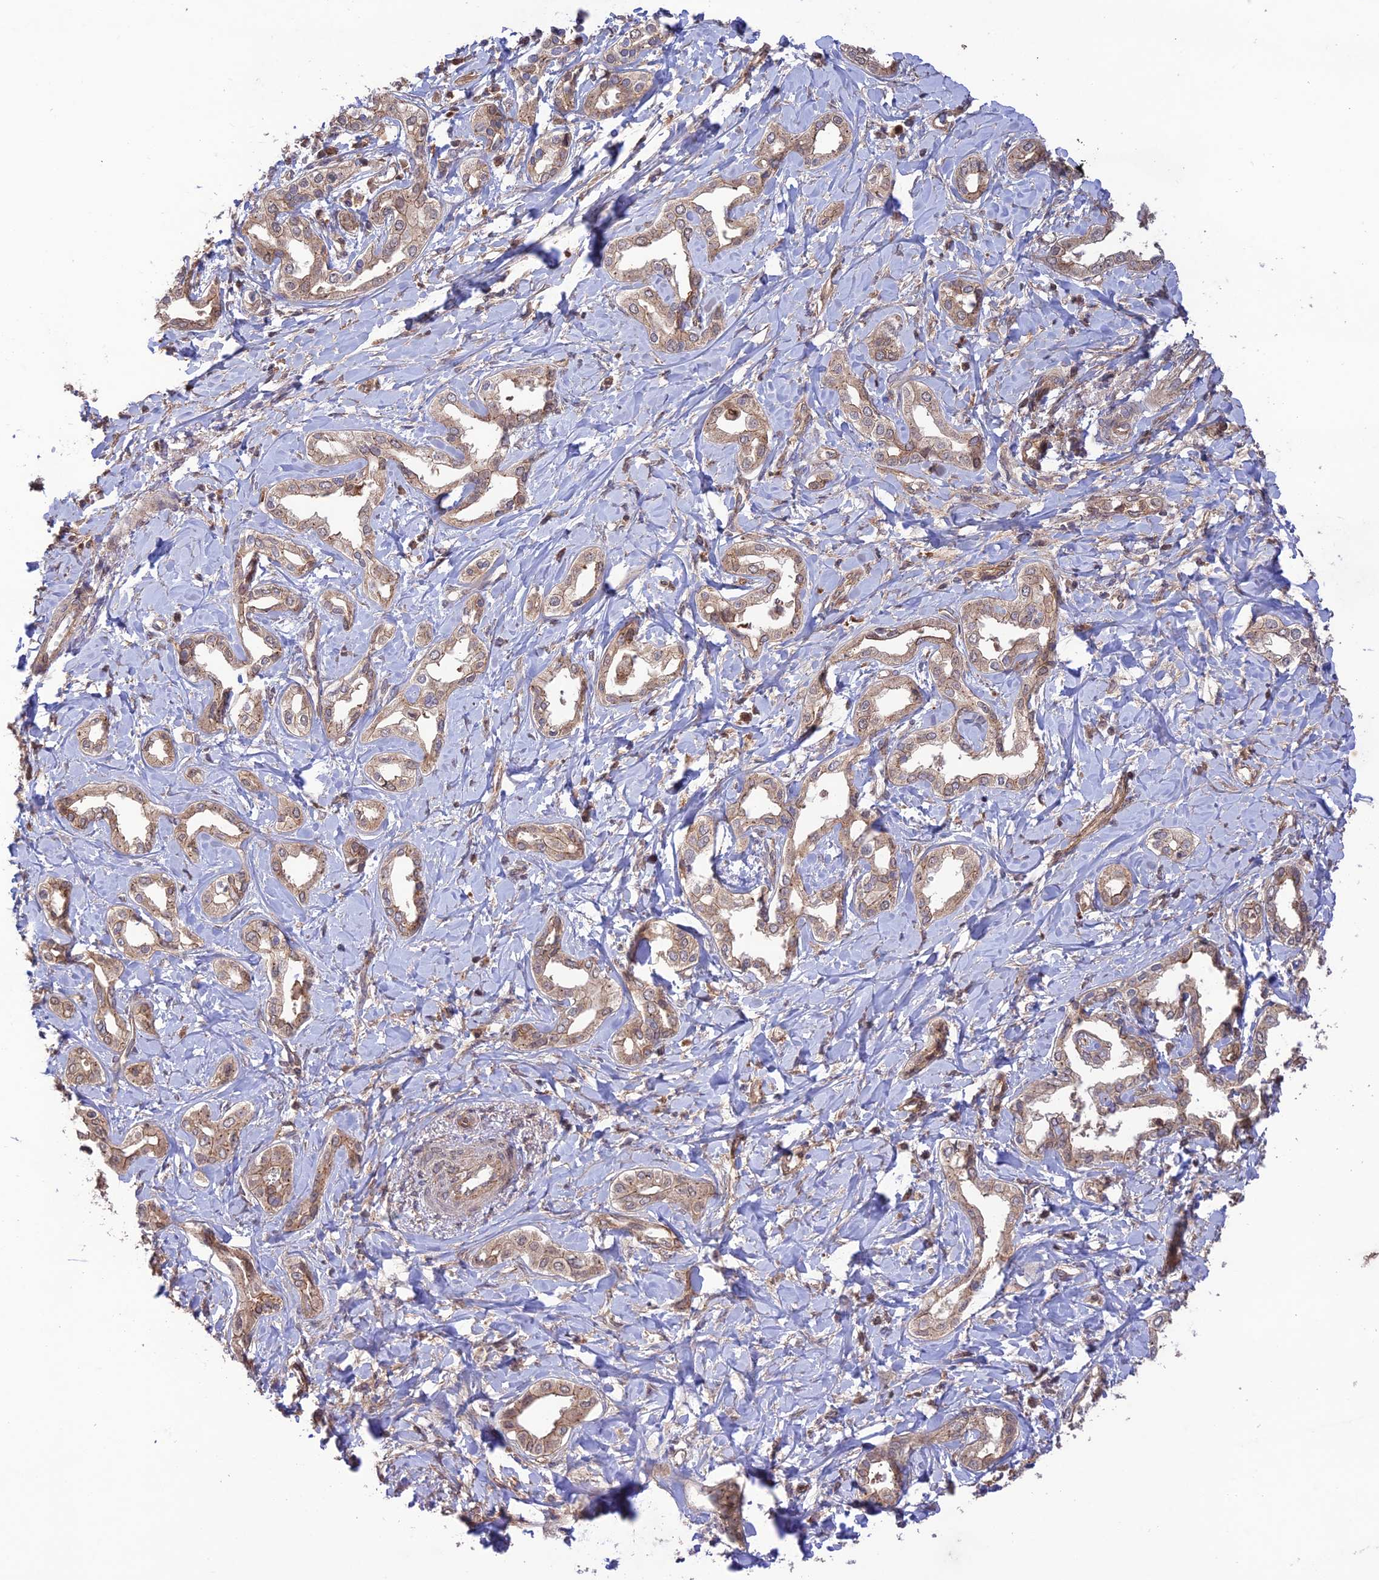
{"staining": {"intensity": "moderate", "quantity": ">75%", "location": "cytoplasmic/membranous"}, "tissue": "liver cancer", "cell_type": "Tumor cells", "image_type": "cancer", "snomed": [{"axis": "morphology", "description": "Cholangiocarcinoma"}, {"axis": "topography", "description": "Liver"}], "caption": "IHC photomicrograph of human liver cancer stained for a protein (brown), which displays medium levels of moderate cytoplasmic/membranous staining in about >75% of tumor cells.", "gene": "FCHSD1", "patient": {"sex": "female", "age": 77}}